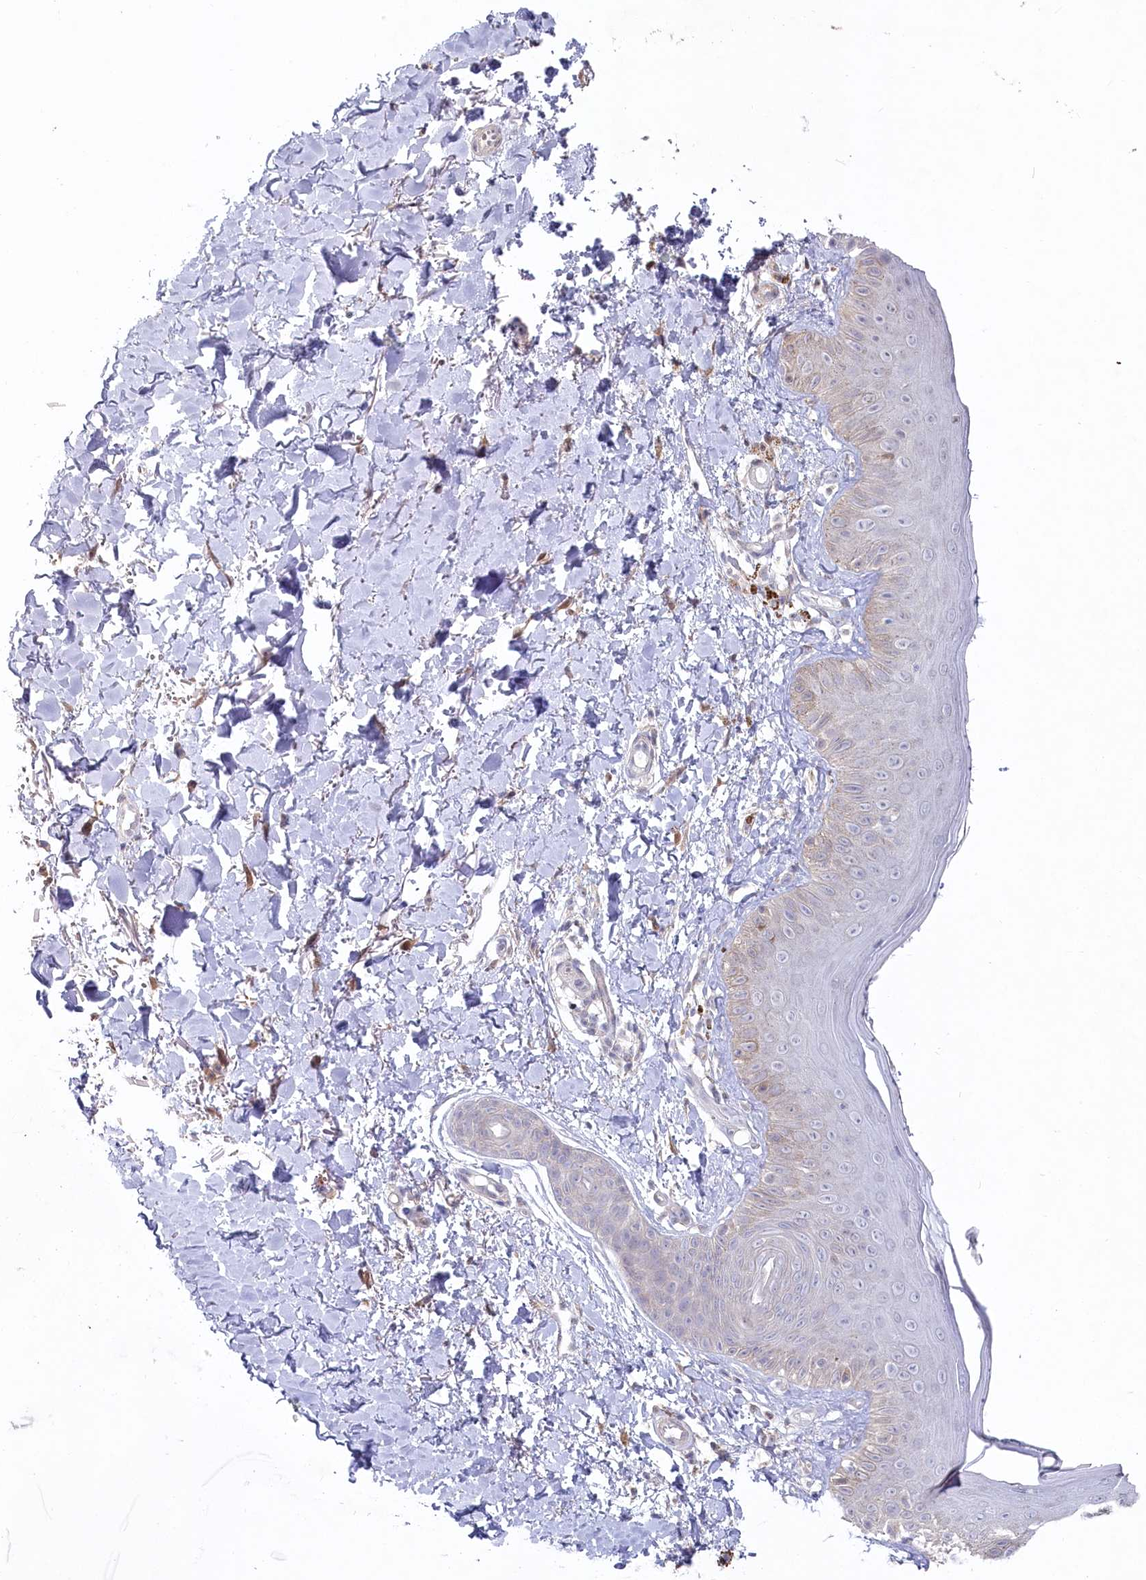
{"staining": {"intensity": "moderate", "quantity": ">75%", "location": "cytoplasmic/membranous"}, "tissue": "skin", "cell_type": "Fibroblasts", "image_type": "normal", "snomed": [{"axis": "morphology", "description": "Normal tissue, NOS"}, {"axis": "topography", "description": "Skin"}], "caption": "Fibroblasts display medium levels of moderate cytoplasmic/membranous staining in about >75% of cells in benign skin. Immunohistochemistry (ihc) stains the protein in brown and the nuclei are stained blue.", "gene": "AAMDC", "patient": {"sex": "male", "age": 52}}